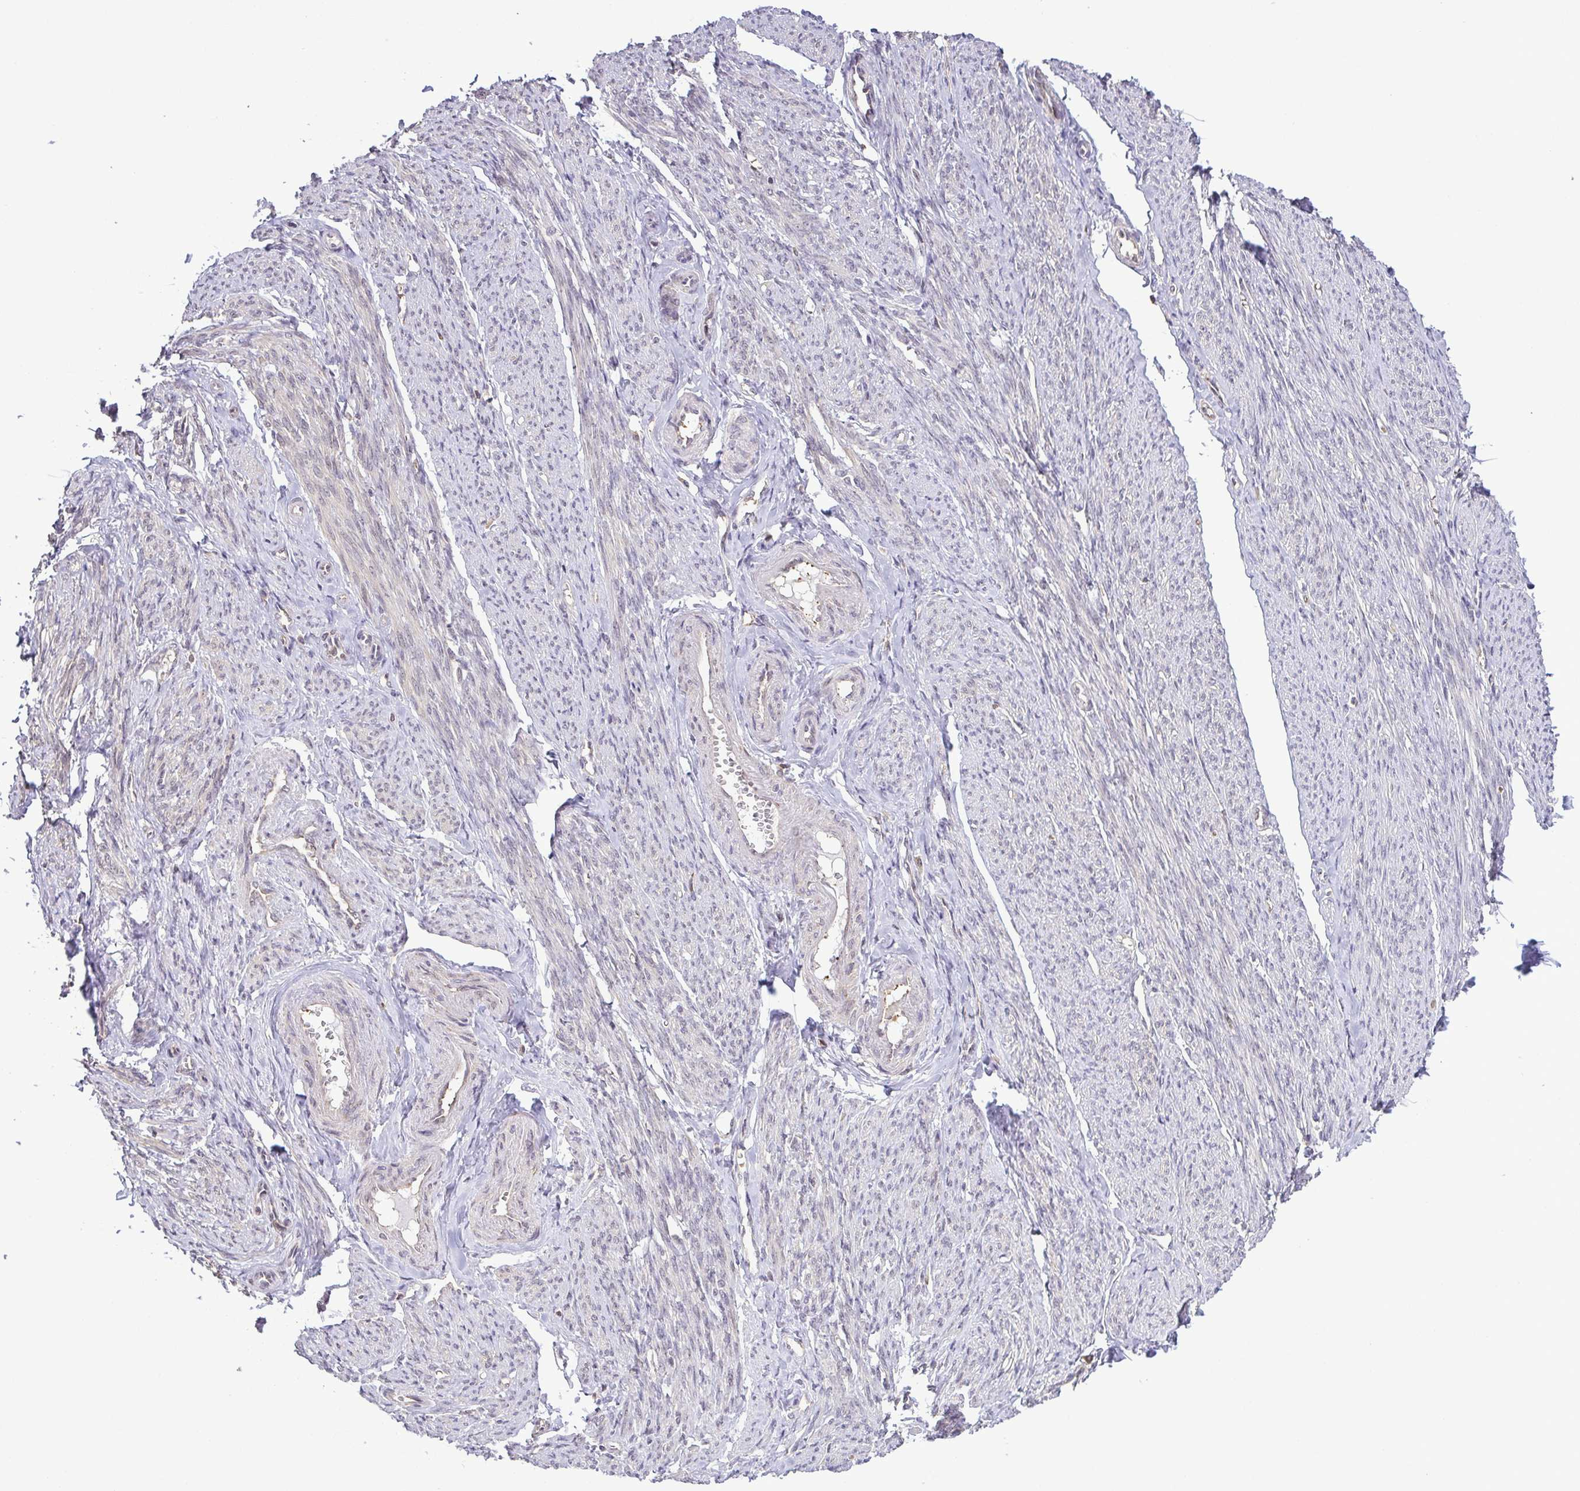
{"staining": {"intensity": "weak", "quantity": "25%-75%", "location": "cytoplasmic/membranous,nuclear"}, "tissue": "smooth muscle", "cell_type": "Smooth muscle cells", "image_type": "normal", "snomed": [{"axis": "morphology", "description": "Normal tissue, NOS"}, {"axis": "topography", "description": "Smooth muscle"}], "caption": "Weak cytoplasmic/membranous,nuclear protein staining is present in about 25%-75% of smooth muscle cells in smooth muscle.", "gene": "RSL24D1", "patient": {"sex": "female", "age": 65}}